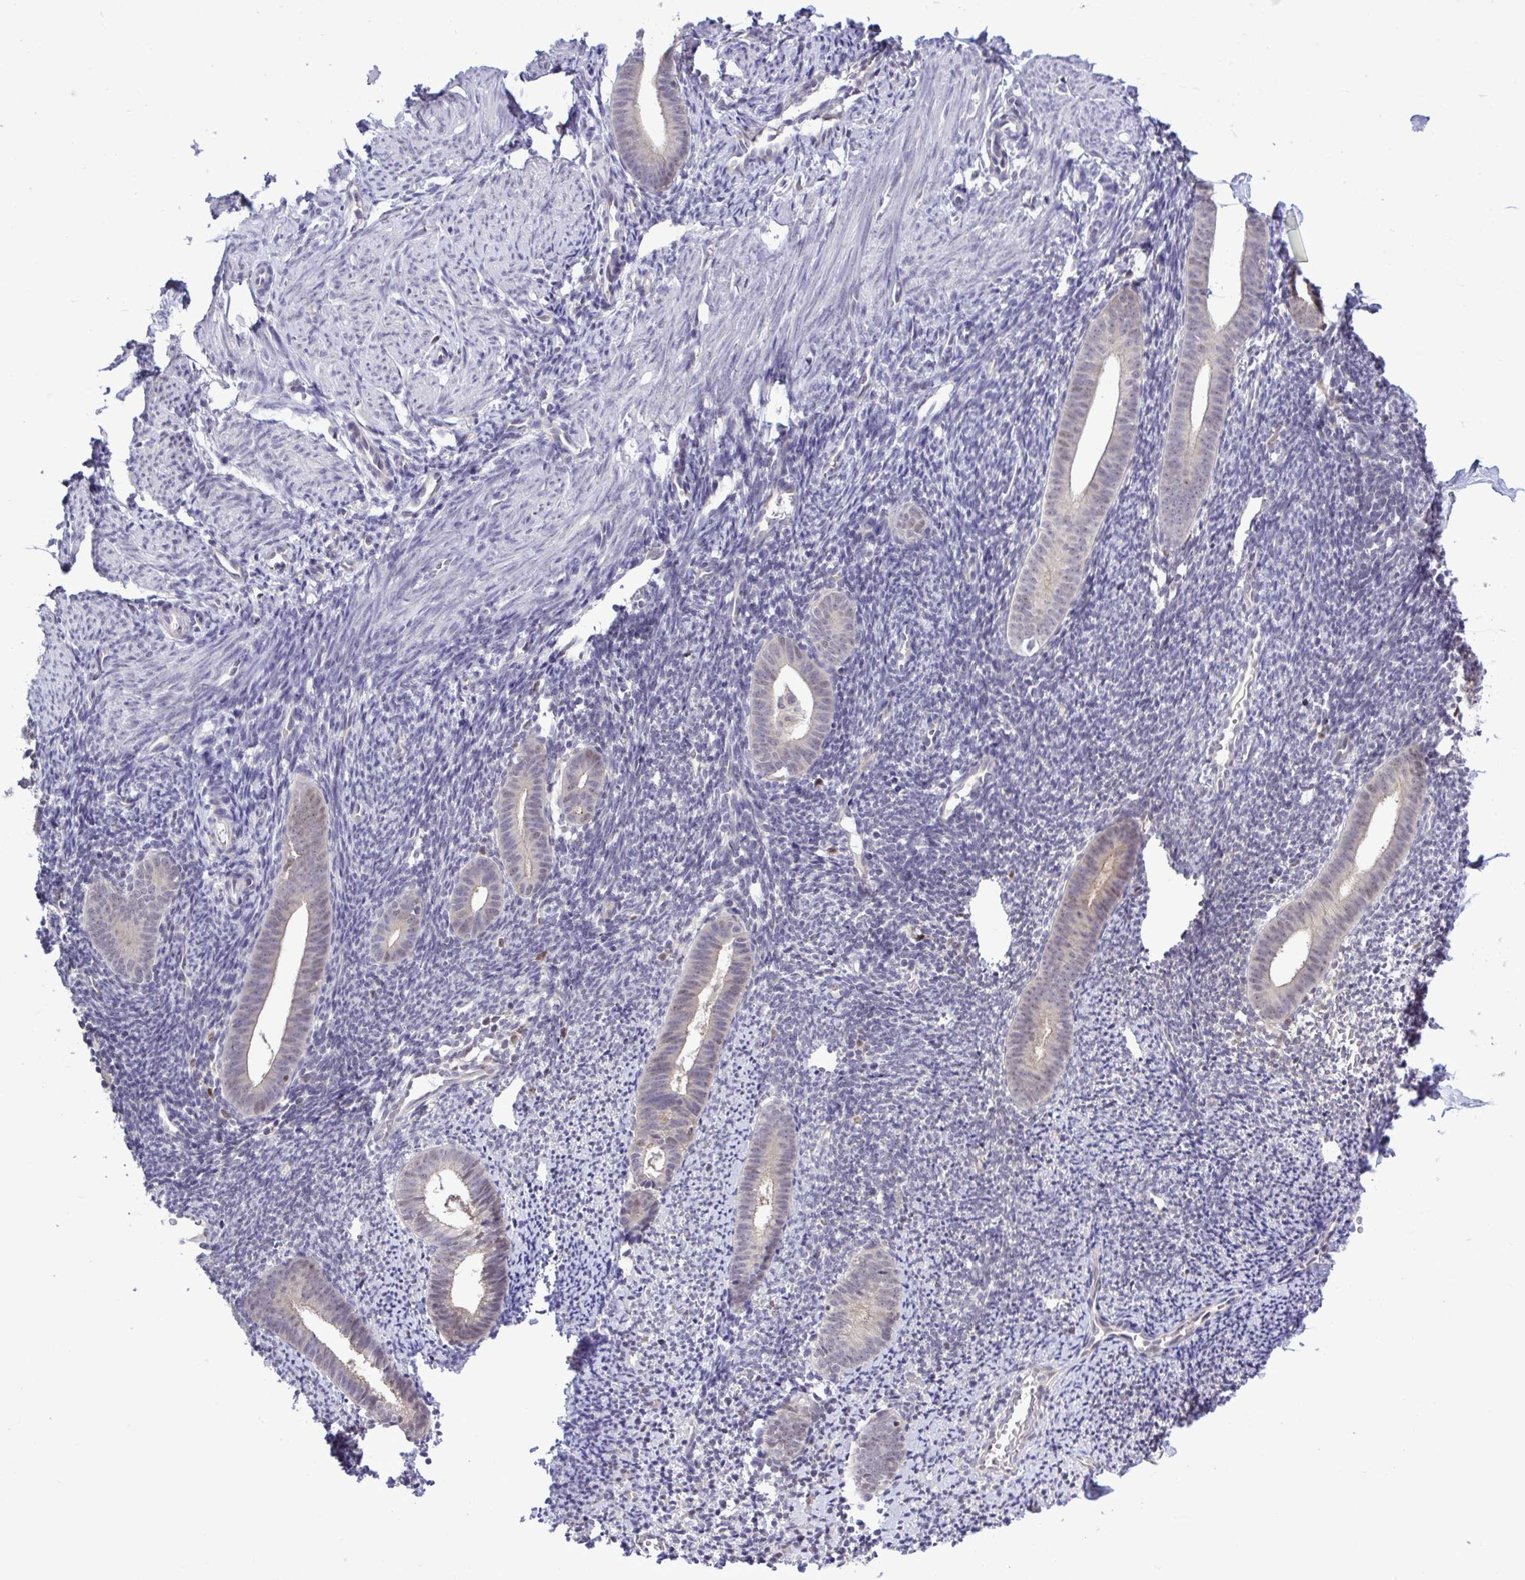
{"staining": {"intensity": "negative", "quantity": "none", "location": "none"}, "tissue": "endometrium", "cell_type": "Cells in endometrial stroma", "image_type": "normal", "snomed": [{"axis": "morphology", "description": "Normal tissue, NOS"}, {"axis": "topography", "description": "Endometrium"}], "caption": "This photomicrograph is of normal endometrium stained with IHC to label a protein in brown with the nuclei are counter-stained blue. There is no expression in cells in endometrial stroma.", "gene": "ZNF444", "patient": {"sex": "female", "age": 39}}